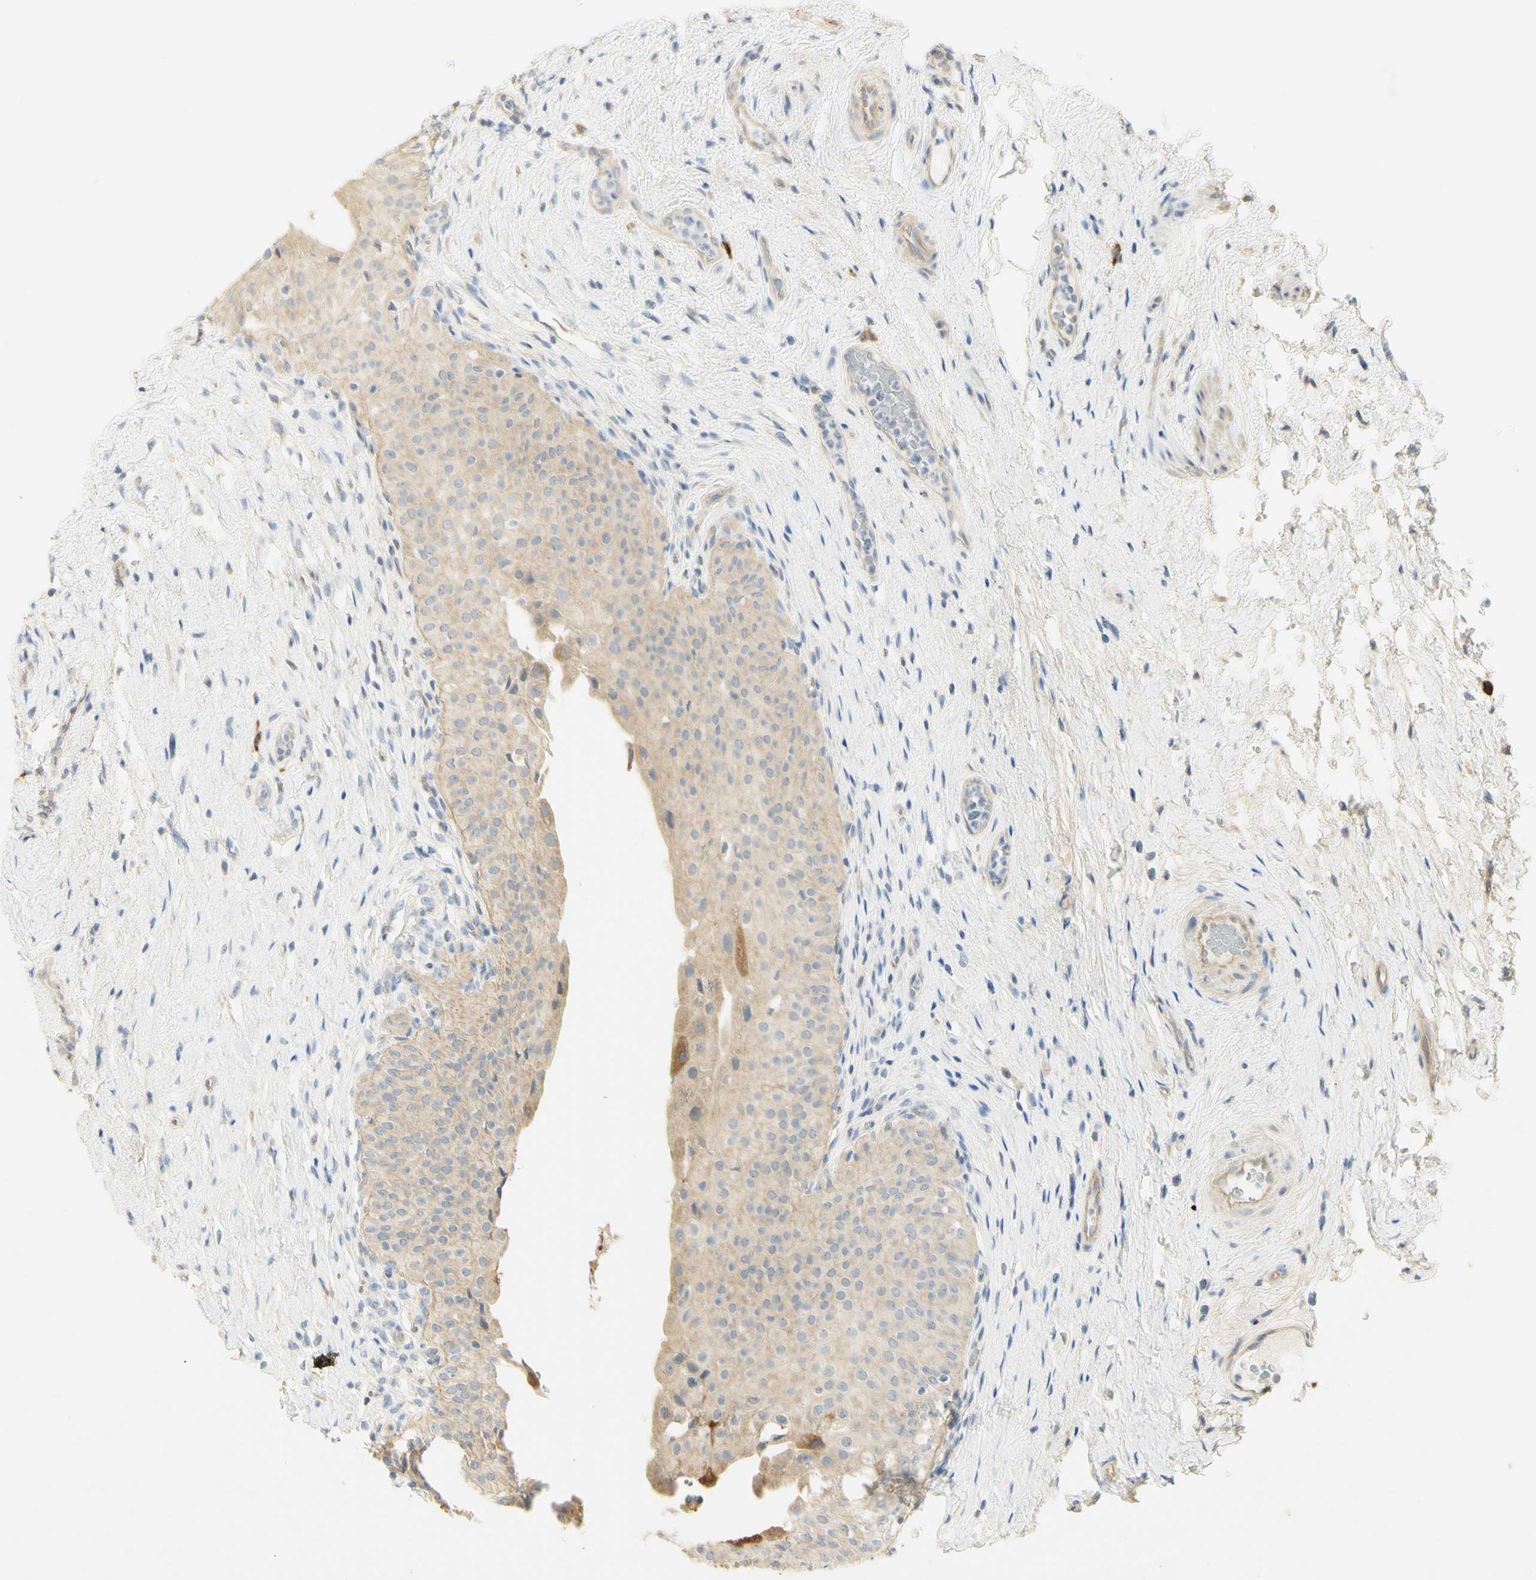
{"staining": {"intensity": "moderate", "quantity": ">75%", "location": "cytoplasmic/membranous"}, "tissue": "urinary bladder", "cell_type": "Urothelial cells", "image_type": "normal", "snomed": [{"axis": "morphology", "description": "Normal tissue, NOS"}, {"axis": "morphology", "description": "Urothelial carcinoma, High grade"}, {"axis": "topography", "description": "Urinary bladder"}], "caption": "The image displays a brown stain indicating the presence of a protein in the cytoplasmic/membranous of urothelial cells in urinary bladder. Immunohistochemistry stains the protein of interest in brown and the nuclei are stained blue.", "gene": "KIF11", "patient": {"sex": "male", "age": 46}}